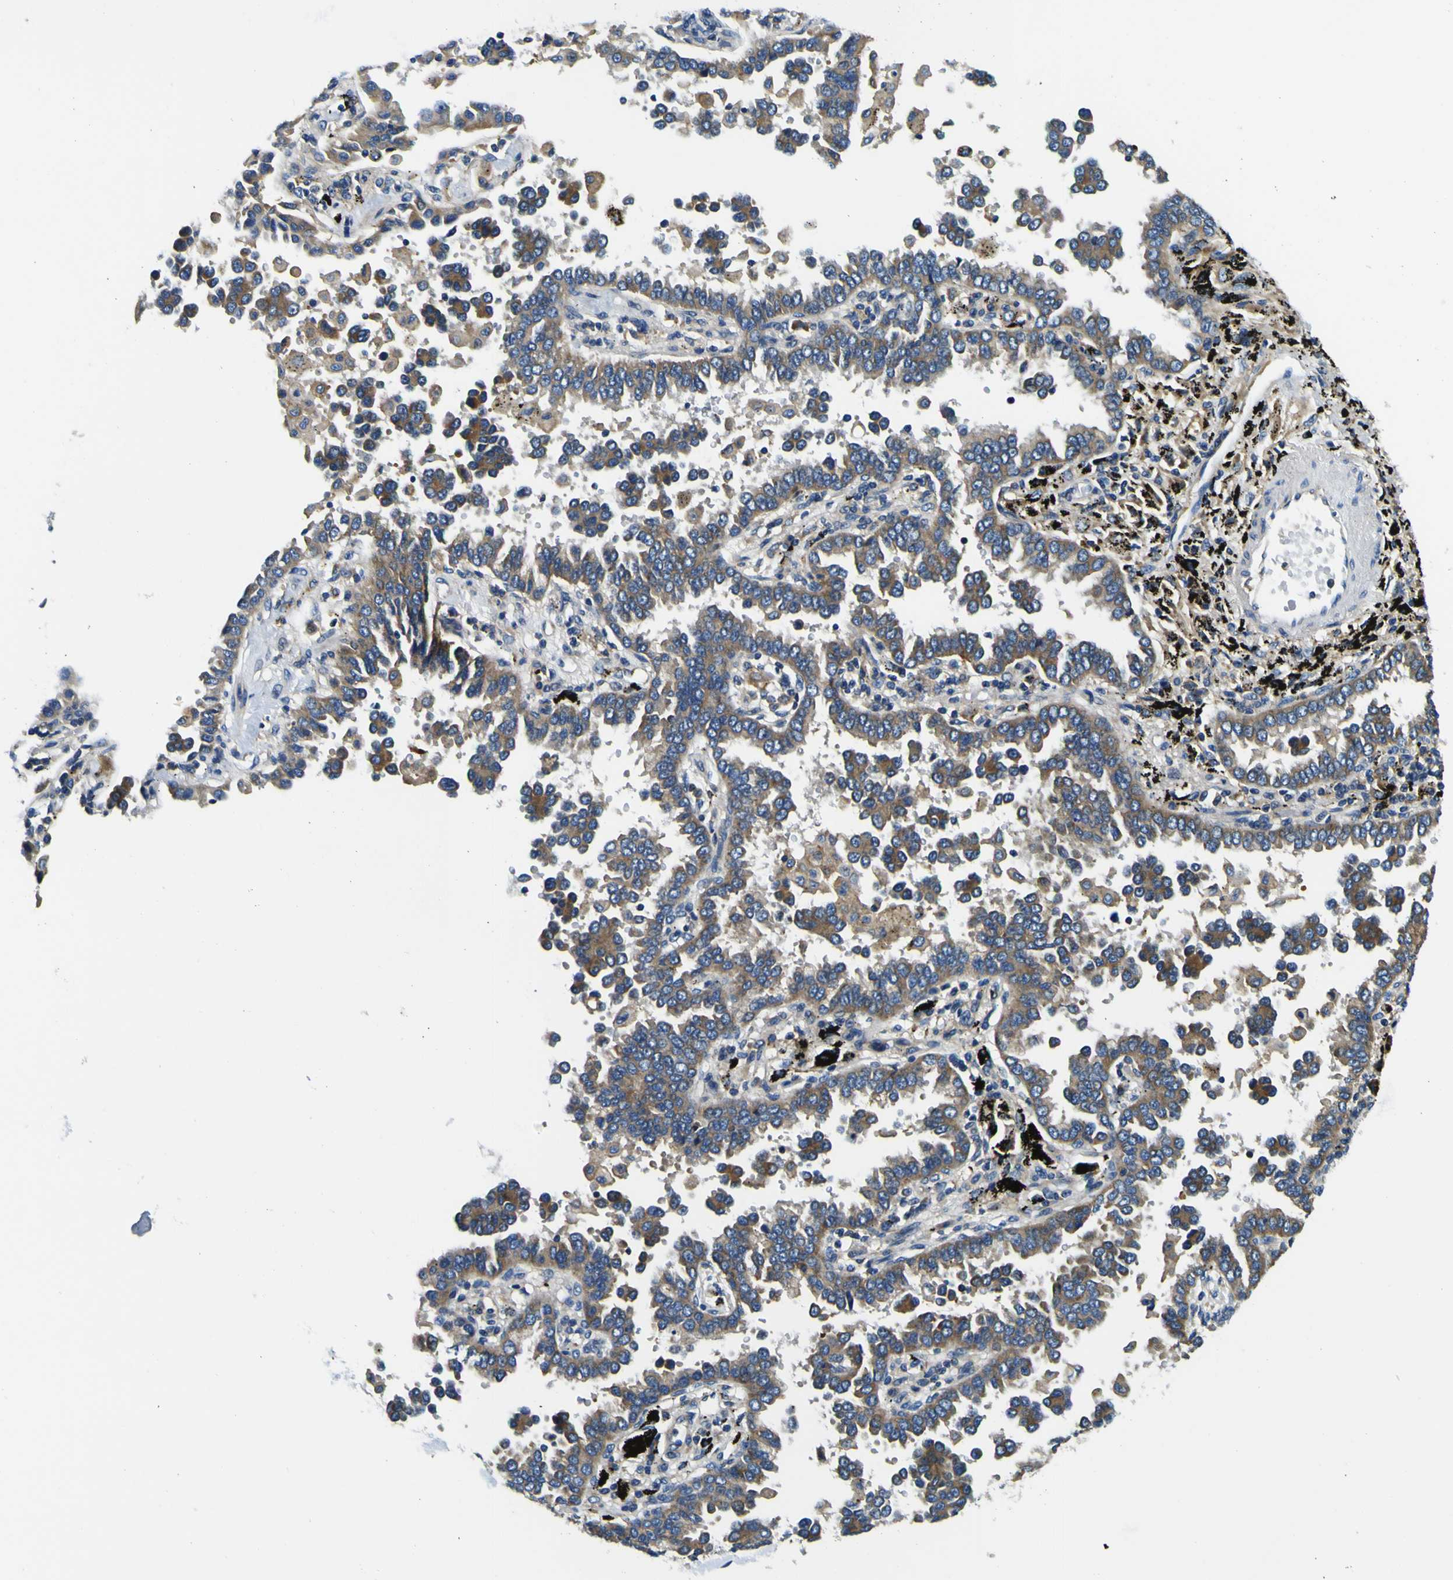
{"staining": {"intensity": "moderate", "quantity": ">75%", "location": "cytoplasmic/membranous"}, "tissue": "lung cancer", "cell_type": "Tumor cells", "image_type": "cancer", "snomed": [{"axis": "morphology", "description": "Normal tissue, NOS"}, {"axis": "morphology", "description": "Adenocarcinoma, NOS"}, {"axis": "topography", "description": "Lung"}], "caption": "Adenocarcinoma (lung) stained with DAB (3,3'-diaminobenzidine) IHC displays medium levels of moderate cytoplasmic/membranous expression in approximately >75% of tumor cells. (DAB (3,3'-diaminobenzidine) IHC with brightfield microscopy, high magnification).", "gene": "CLSTN1", "patient": {"sex": "male", "age": 59}}